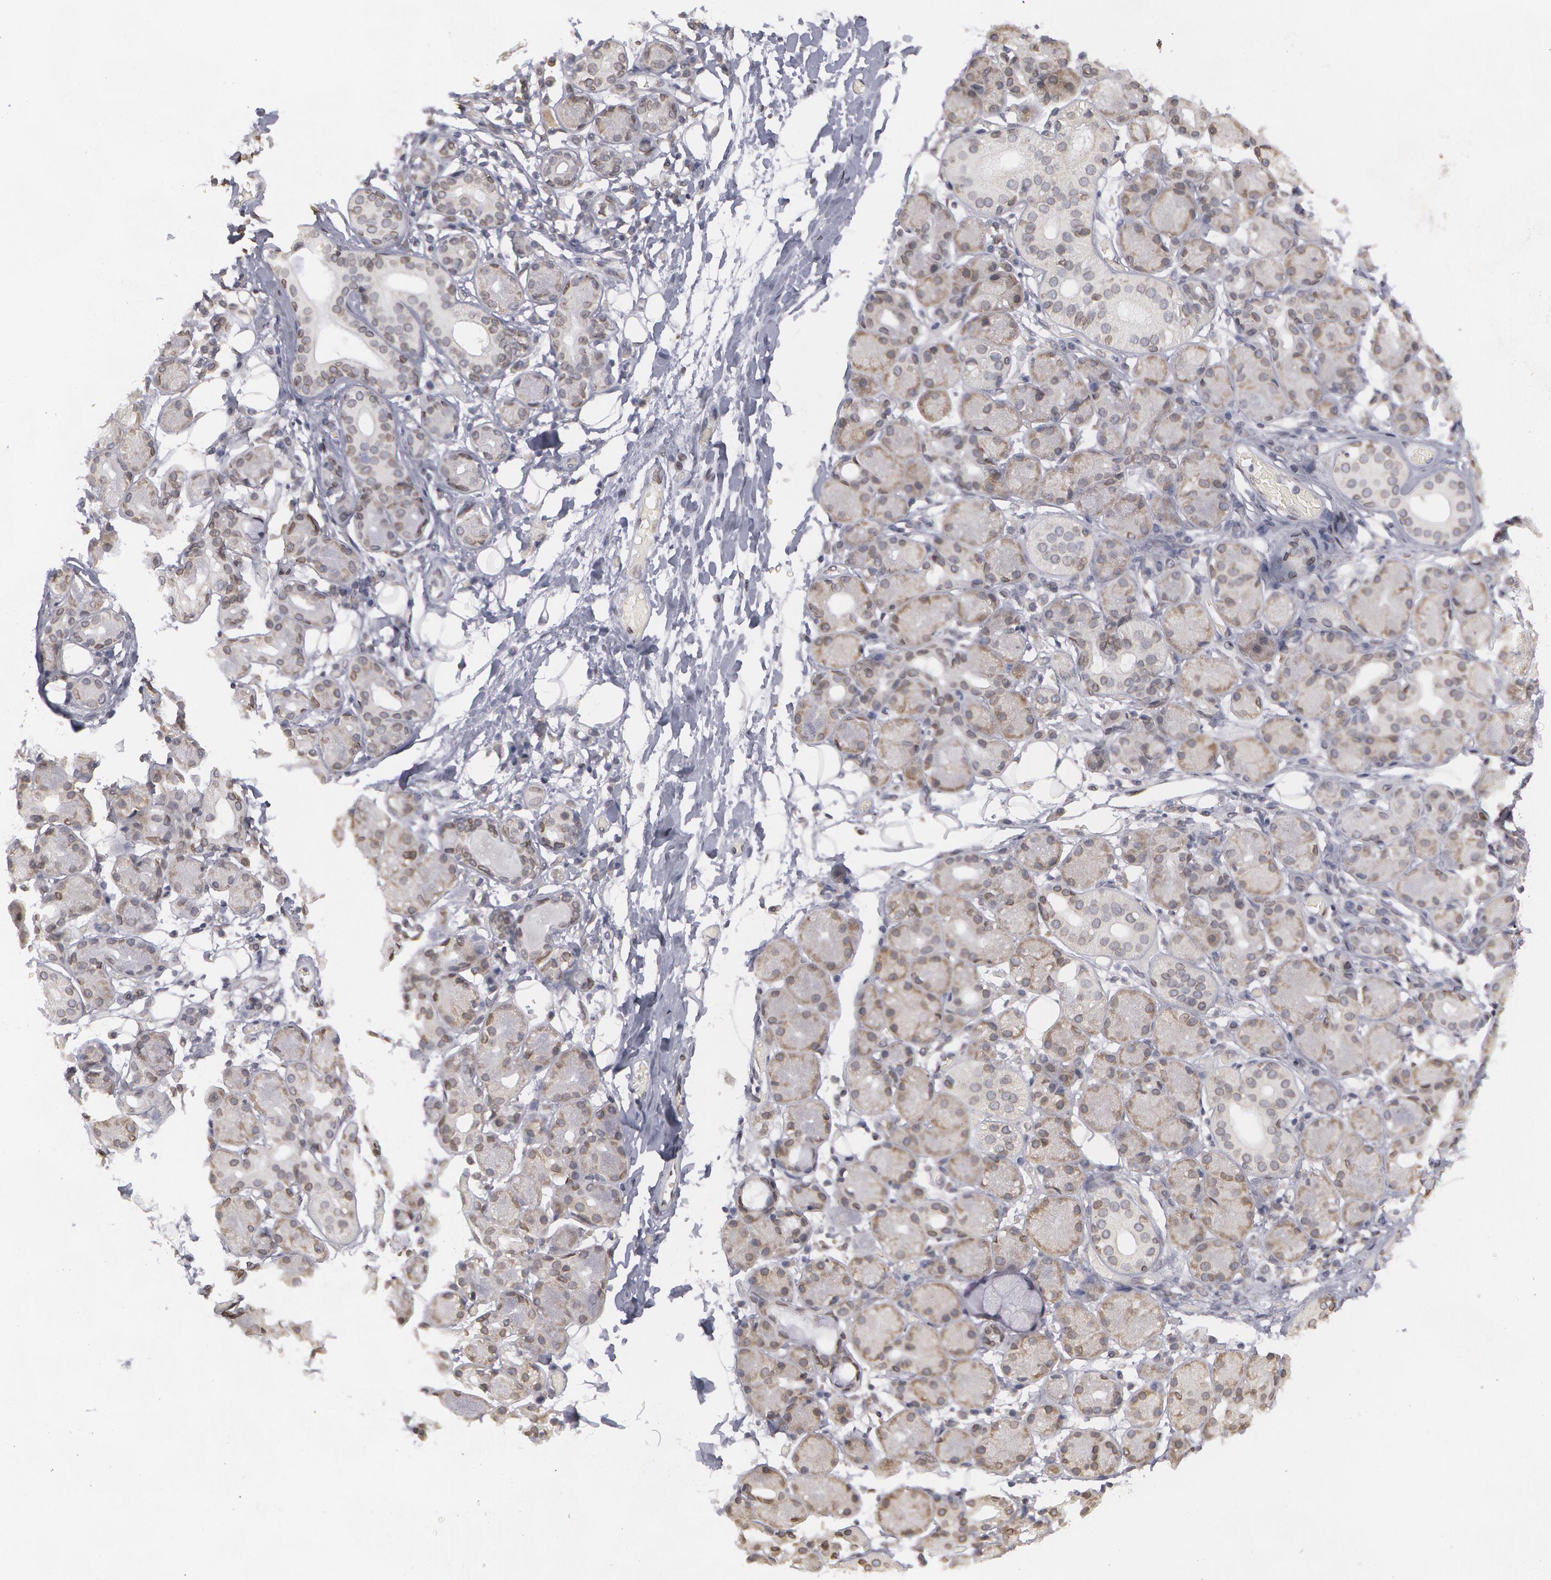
{"staining": {"intensity": "moderate", "quantity": "25%-75%", "location": "cytoplasmic/membranous,nuclear"}, "tissue": "salivary gland", "cell_type": "Glandular cells", "image_type": "normal", "snomed": [{"axis": "morphology", "description": "Normal tissue, NOS"}, {"axis": "topography", "description": "Salivary gland"}, {"axis": "topography", "description": "Peripheral nerve tissue"}], "caption": "The micrograph demonstrates immunohistochemical staining of benign salivary gland. There is moderate cytoplasmic/membranous,nuclear staining is seen in about 25%-75% of glandular cells.", "gene": "EMD", "patient": {"sex": "male", "age": 62}}